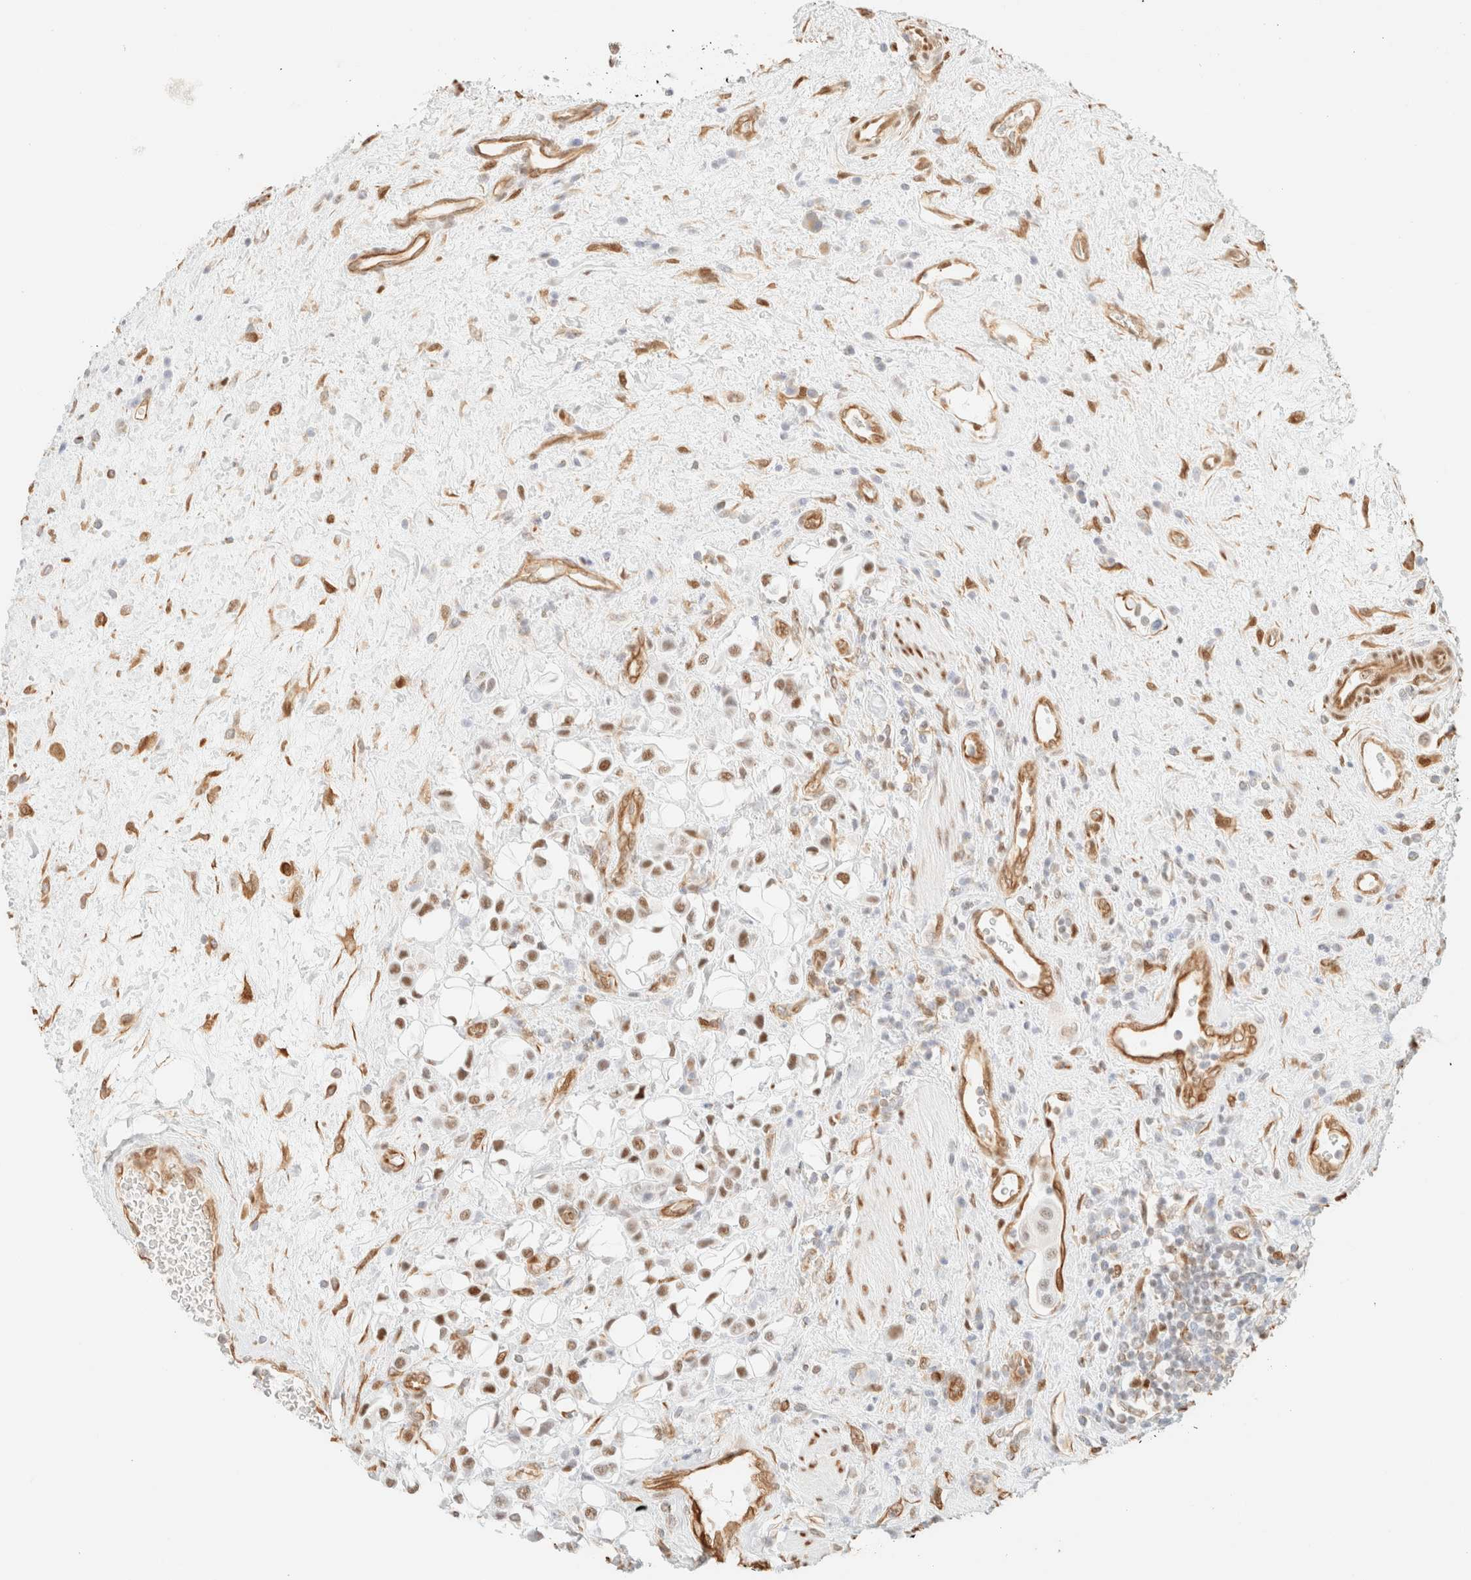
{"staining": {"intensity": "strong", "quantity": ">75%", "location": "nuclear"}, "tissue": "urothelial cancer", "cell_type": "Tumor cells", "image_type": "cancer", "snomed": [{"axis": "morphology", "description": "Urothelial carcinoma, High grade"}, {"axis": "topography", "description": "Urinary bladder"}], "caption": "Urothelial cancer tissue demonstrates strong nuclear staining in approximately >75% of tumor cells", "gene": "ZSCAN18", "patient": {"sex": "male", "age": 50}}